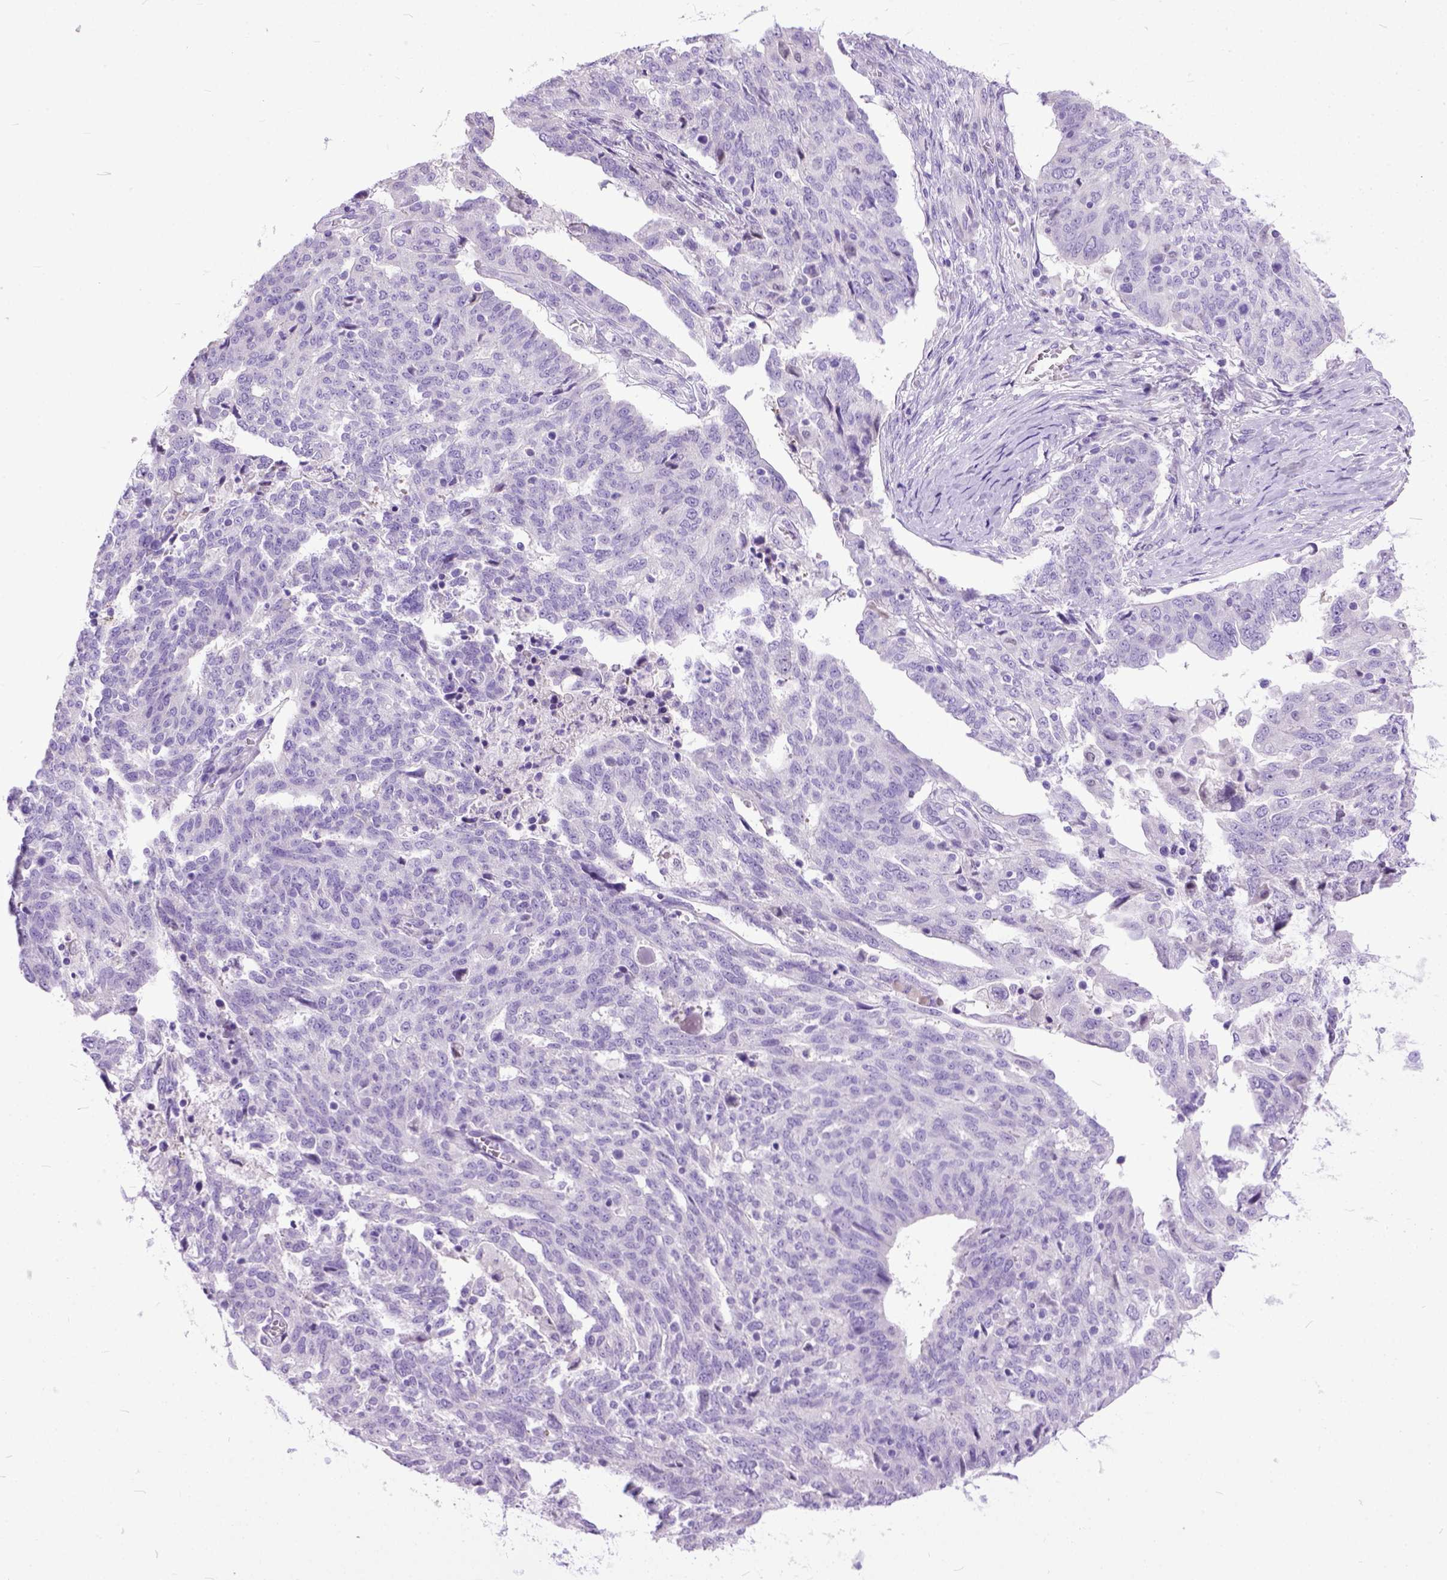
{"staining": {"intensity": "negative", "quantity": "none", "location": "none"}, "tissue": "ovarian cancer", "cell_type": "Tumor cells", "image_type": "cancer", "snomed": [{"axis": "morphology", "description": "Cystadenocarcinoma, serous, NOS"}, {"axis": "topography", "description": "Ovary"}], "caption": "Immunohistochemistry (IHC) of ovarian cancer (serous cystadenocarcinoma) displays no positivity in tumor cells. (Immunohistochemistry (IHC), brightfield microscopy, high magnification).", "gene": "CRB1", "patient": {"sex": "female", "age": 67}}